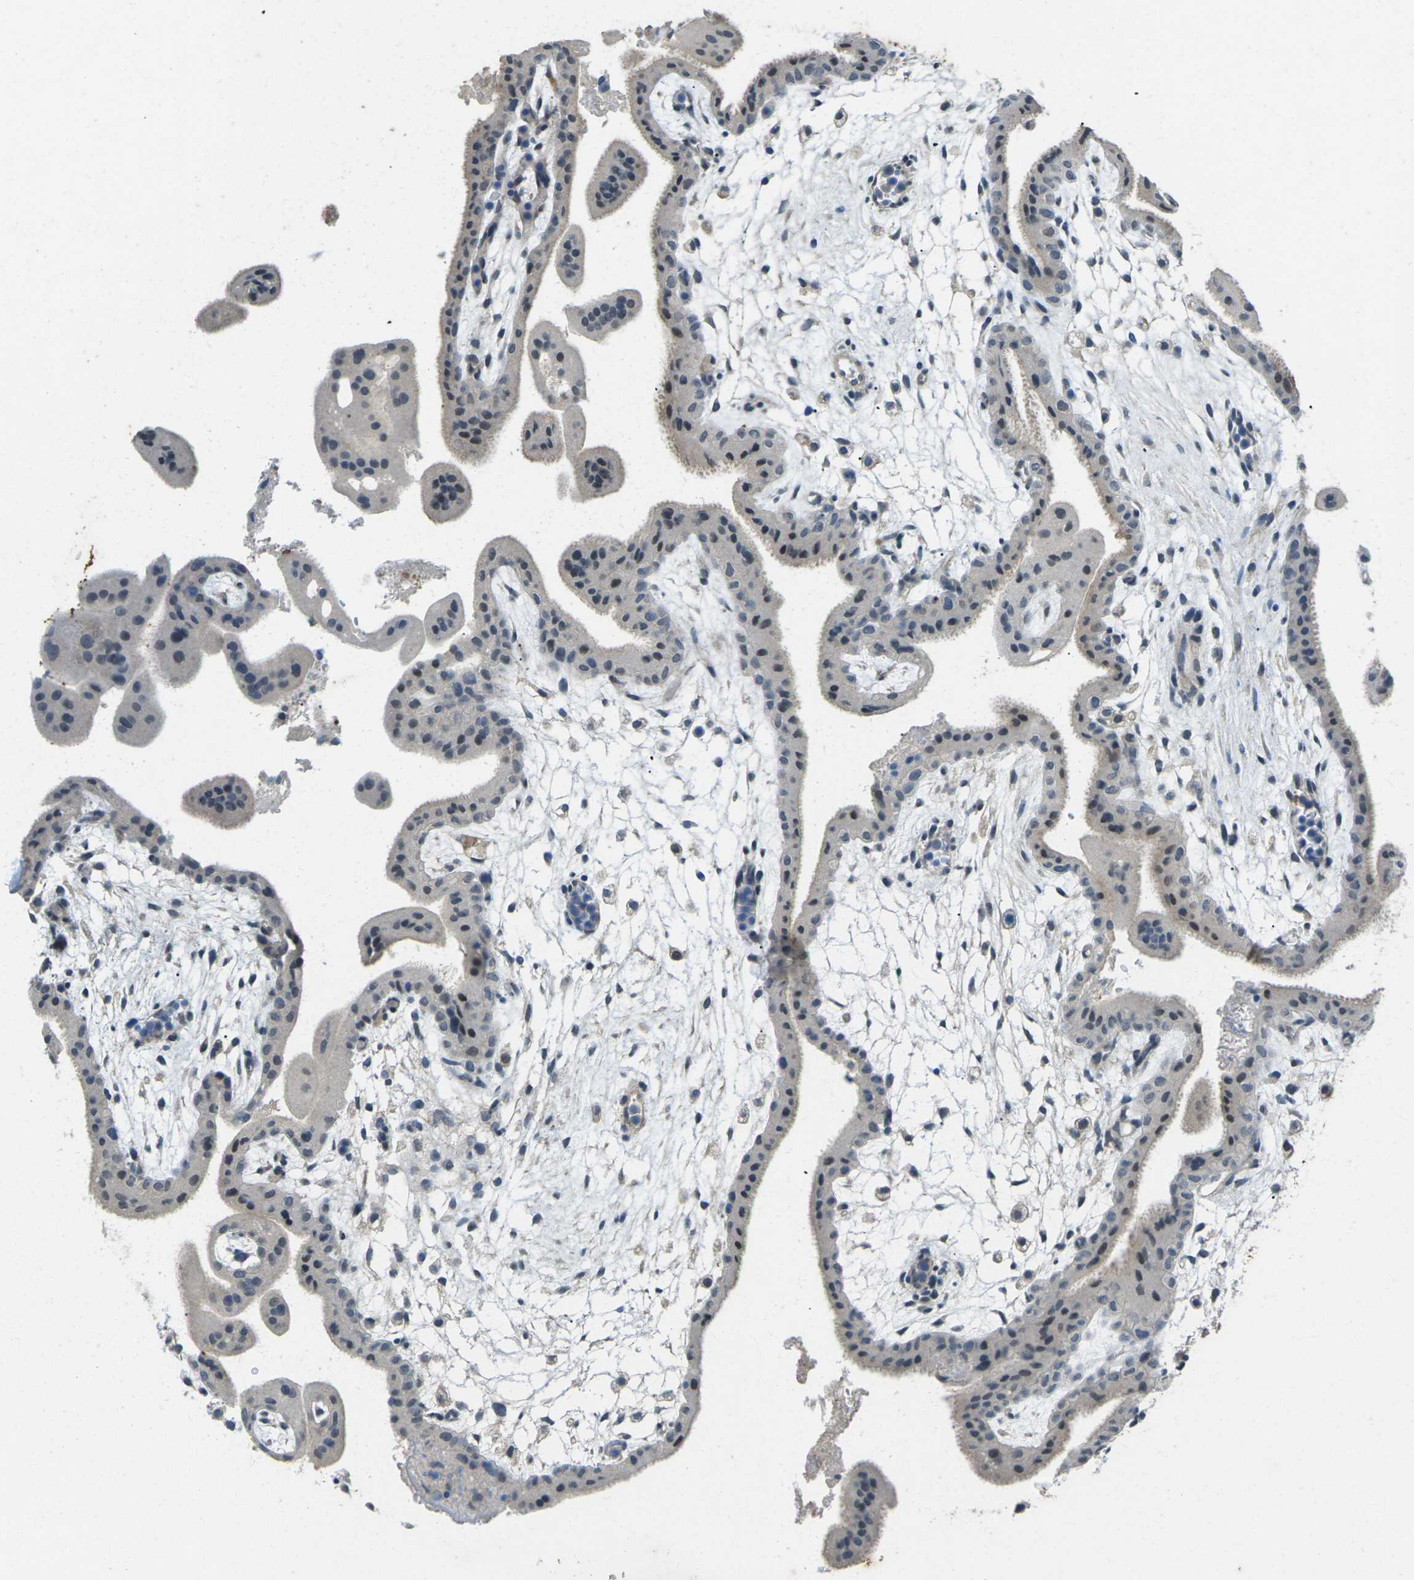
{"staining": {"intensity": "negative", "quantity": "none", "location": "none"}, "tissue": "placenta", "cell_type": "Decidual cells", "image_type": "normal", "snomed": [{"axis": "morphology", "description": "Normal tissue, NOS"}, {"axis": "topography", "description": "Placenta"}], "caption": "A photomicrograph of placenta stained for a protein displays no brown staining in decidual cells.", "gene": "SIGLEC14", "patient": {"sex": "female", "age": 35}}